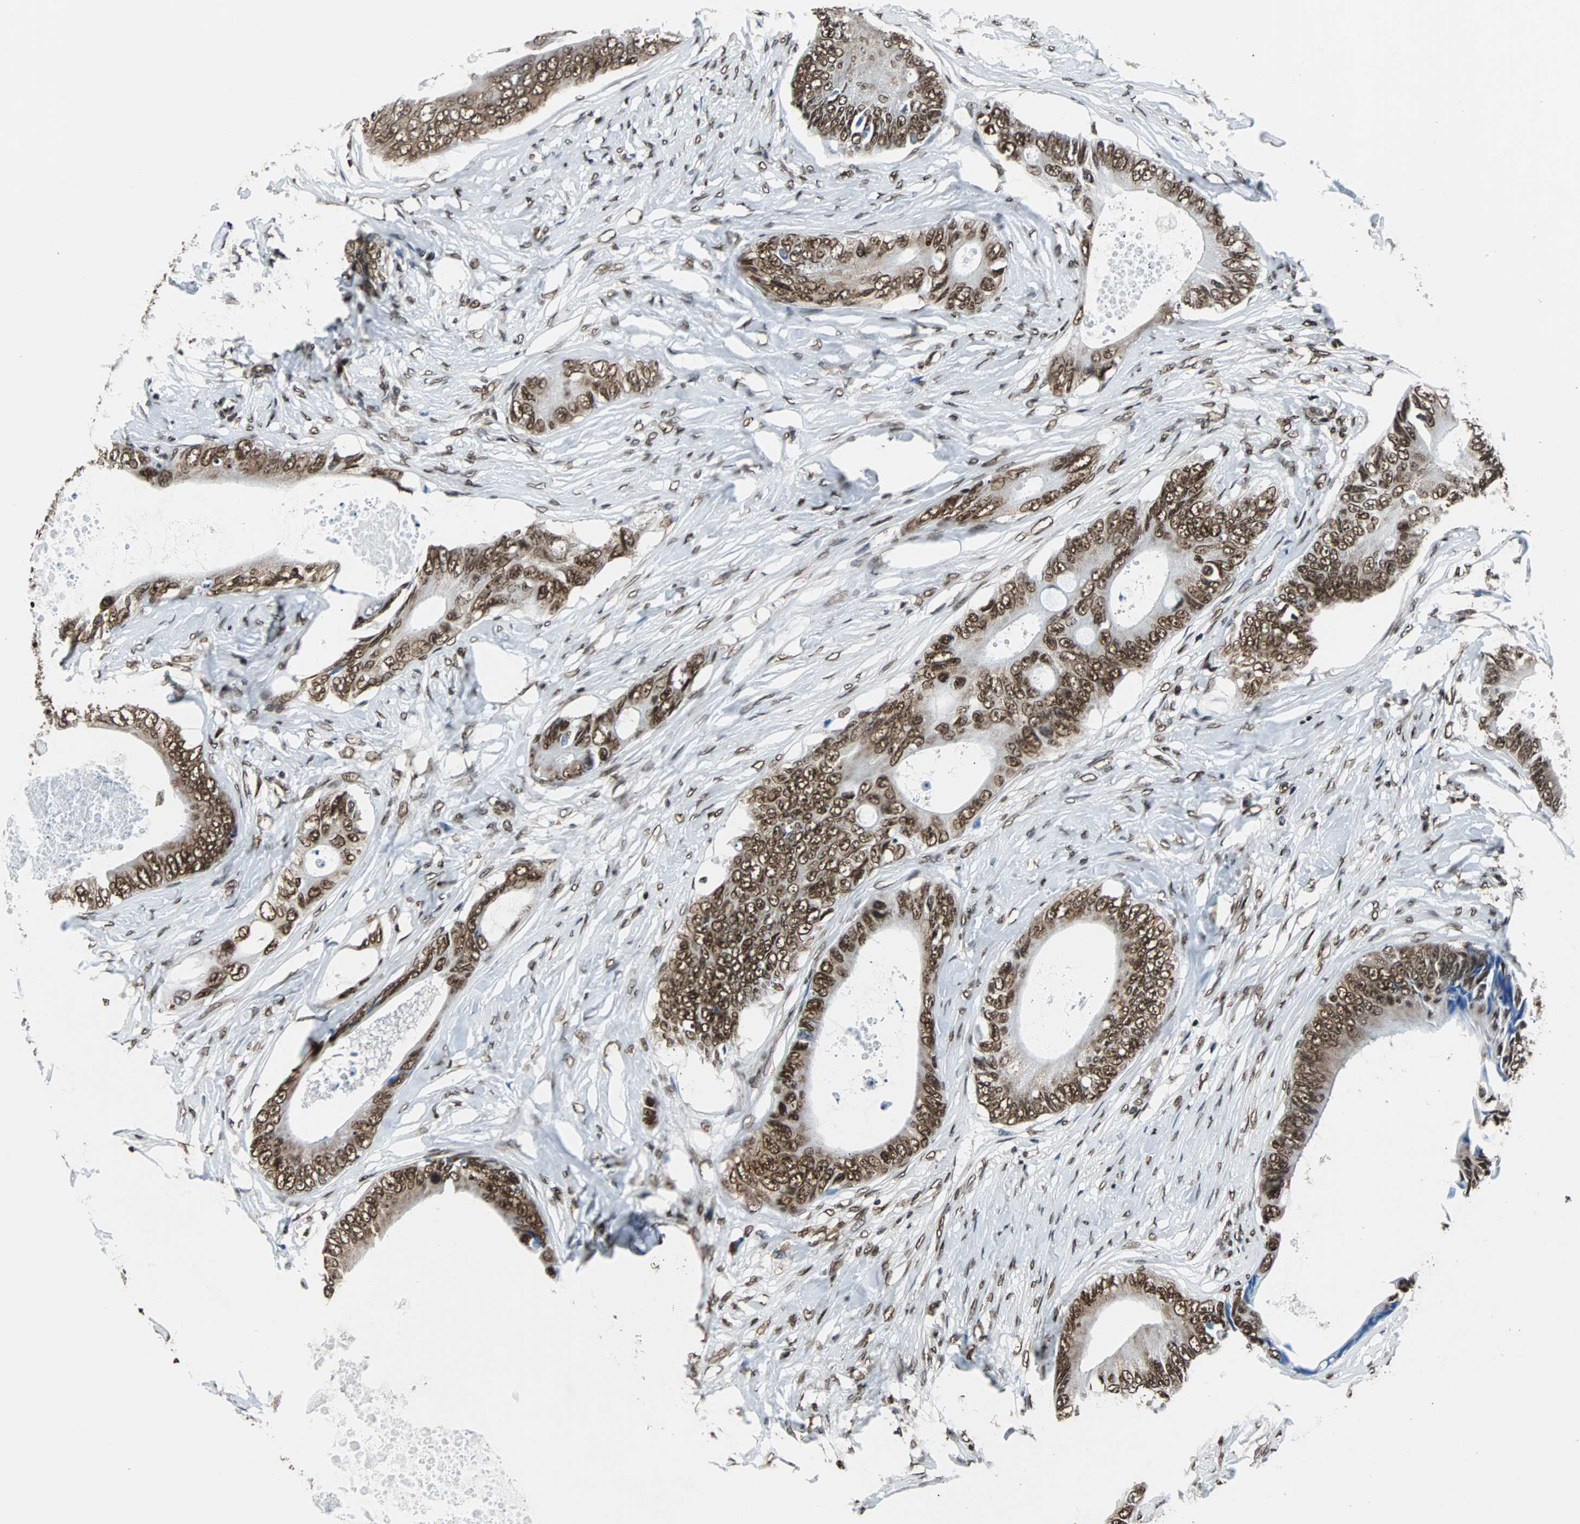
{"staining": {"intensity": "strong", "quantity": ">75%", "location": "nuclear"}, "tissue": "colorectal cancer", "cell_type": "Tumor cells", "image_type": "cancer", "snomed": [{"axis": "morphology", "description": "Normal tissue, NOS"}, {"axis": "morphology", "description": "Adenocarcinoma, NOS"}, {"axis": "topography", "description": "Rectum"}, {"axis": "topography", "description": "Peripheral nerve tissue"}], "caption": "Adenocarcinoma (colorectal) stained for a protein demonstrates strong nuclear positivity in tumor cells. (Brightfield microscopy of DAB IHC at high magnification).", "gene": "FUBP1", "patient": {"sex": "female", "age": 77}}